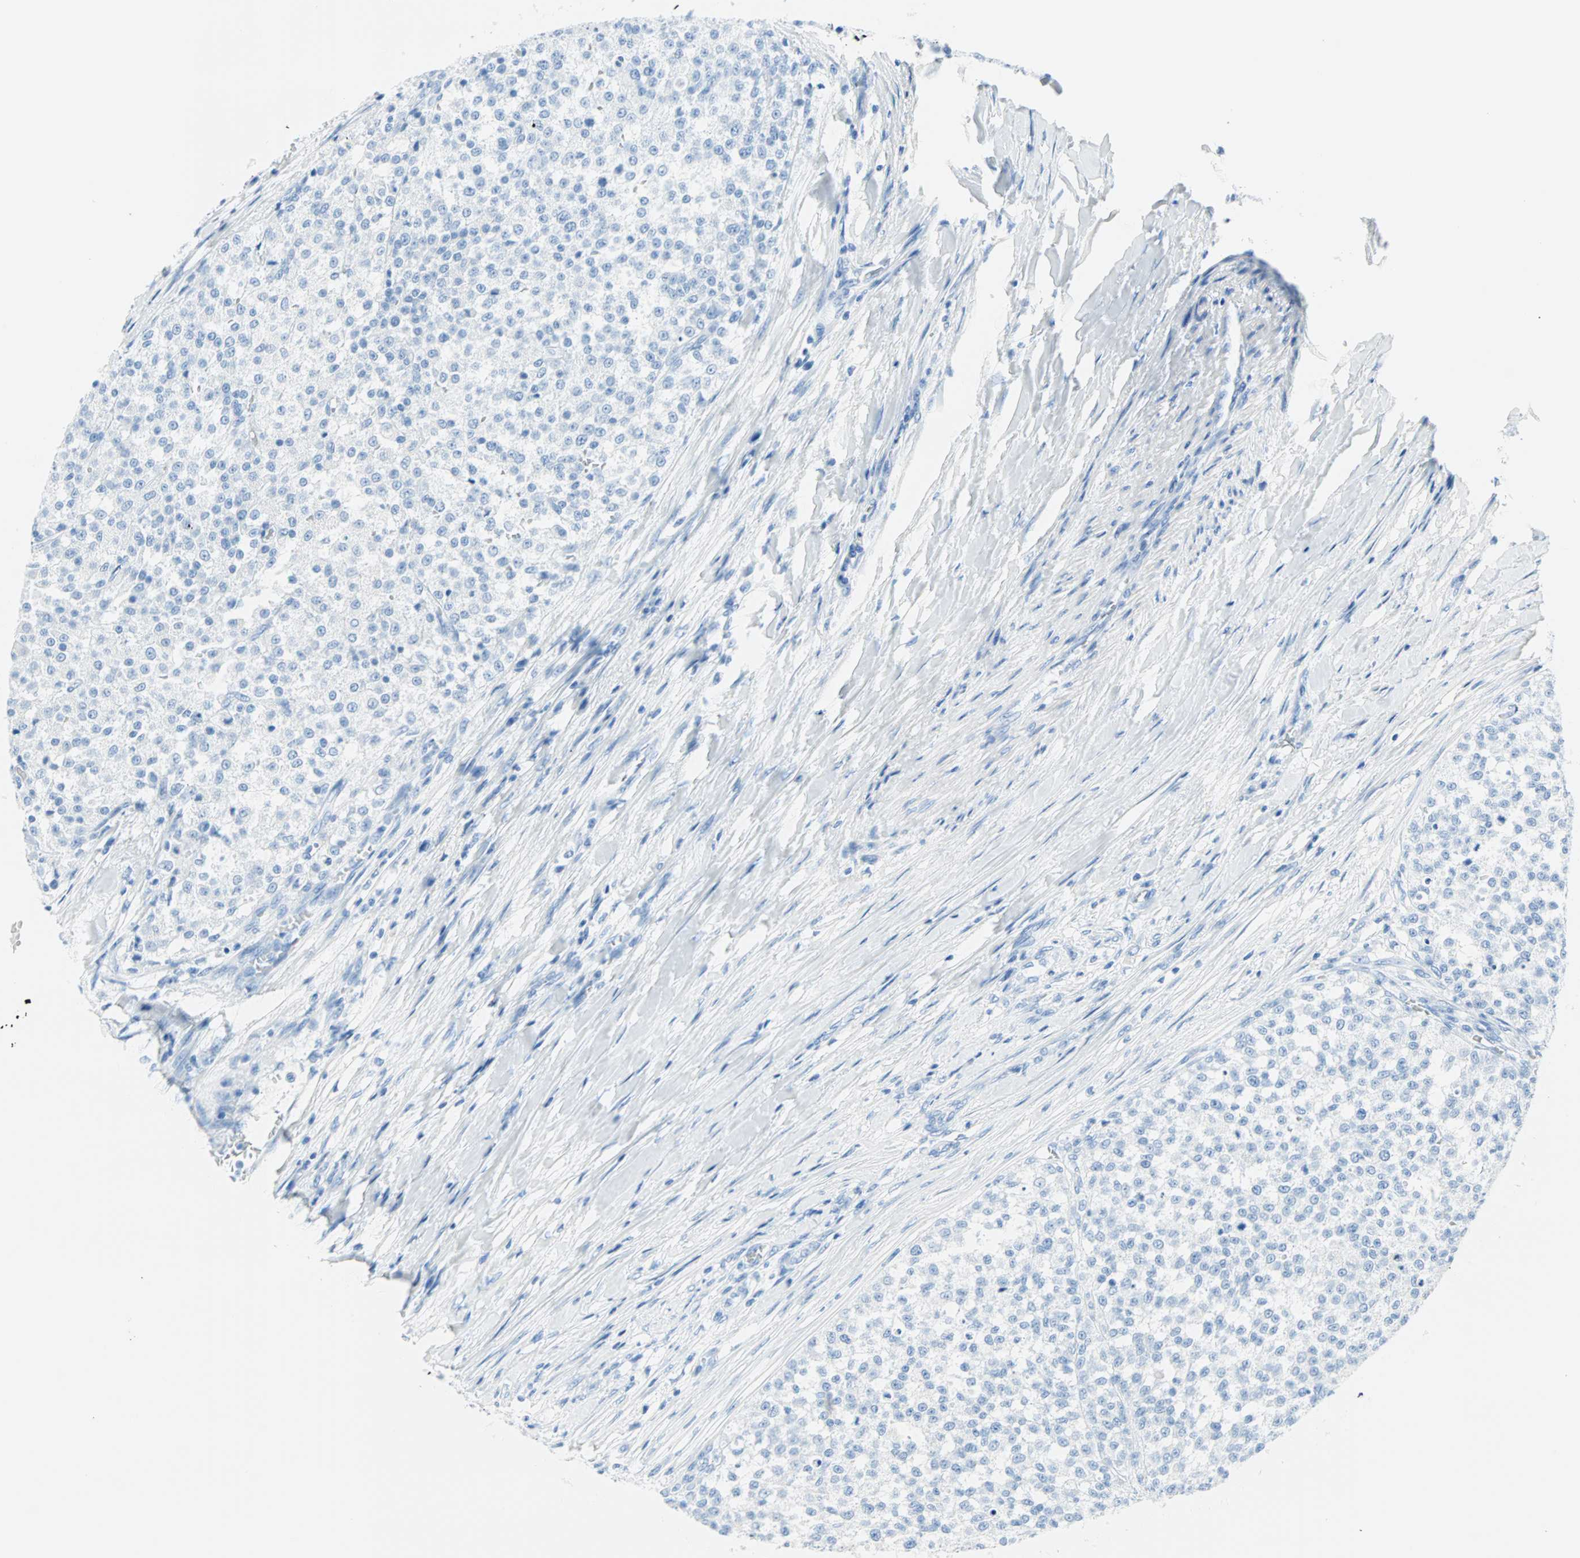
{"staining": {"intensity": "negative", "quantity": "none", "location": "none"}, "tissue": "testis cancer", "cell_type": "Tumor cells", "image_type": "cancer", "snomed": [{"axis": "morphology", "description": "Seminoma, NOS"}, {"axis": "topography", "description": "Testis"}], "caption": "DAB immunohistochemical staining of testis cancer demonstrates no significant staining in tumor cells. Nuclei are stained in blue.", "gene": "MPI", "patient": {"sex": "male", "age": 59}}